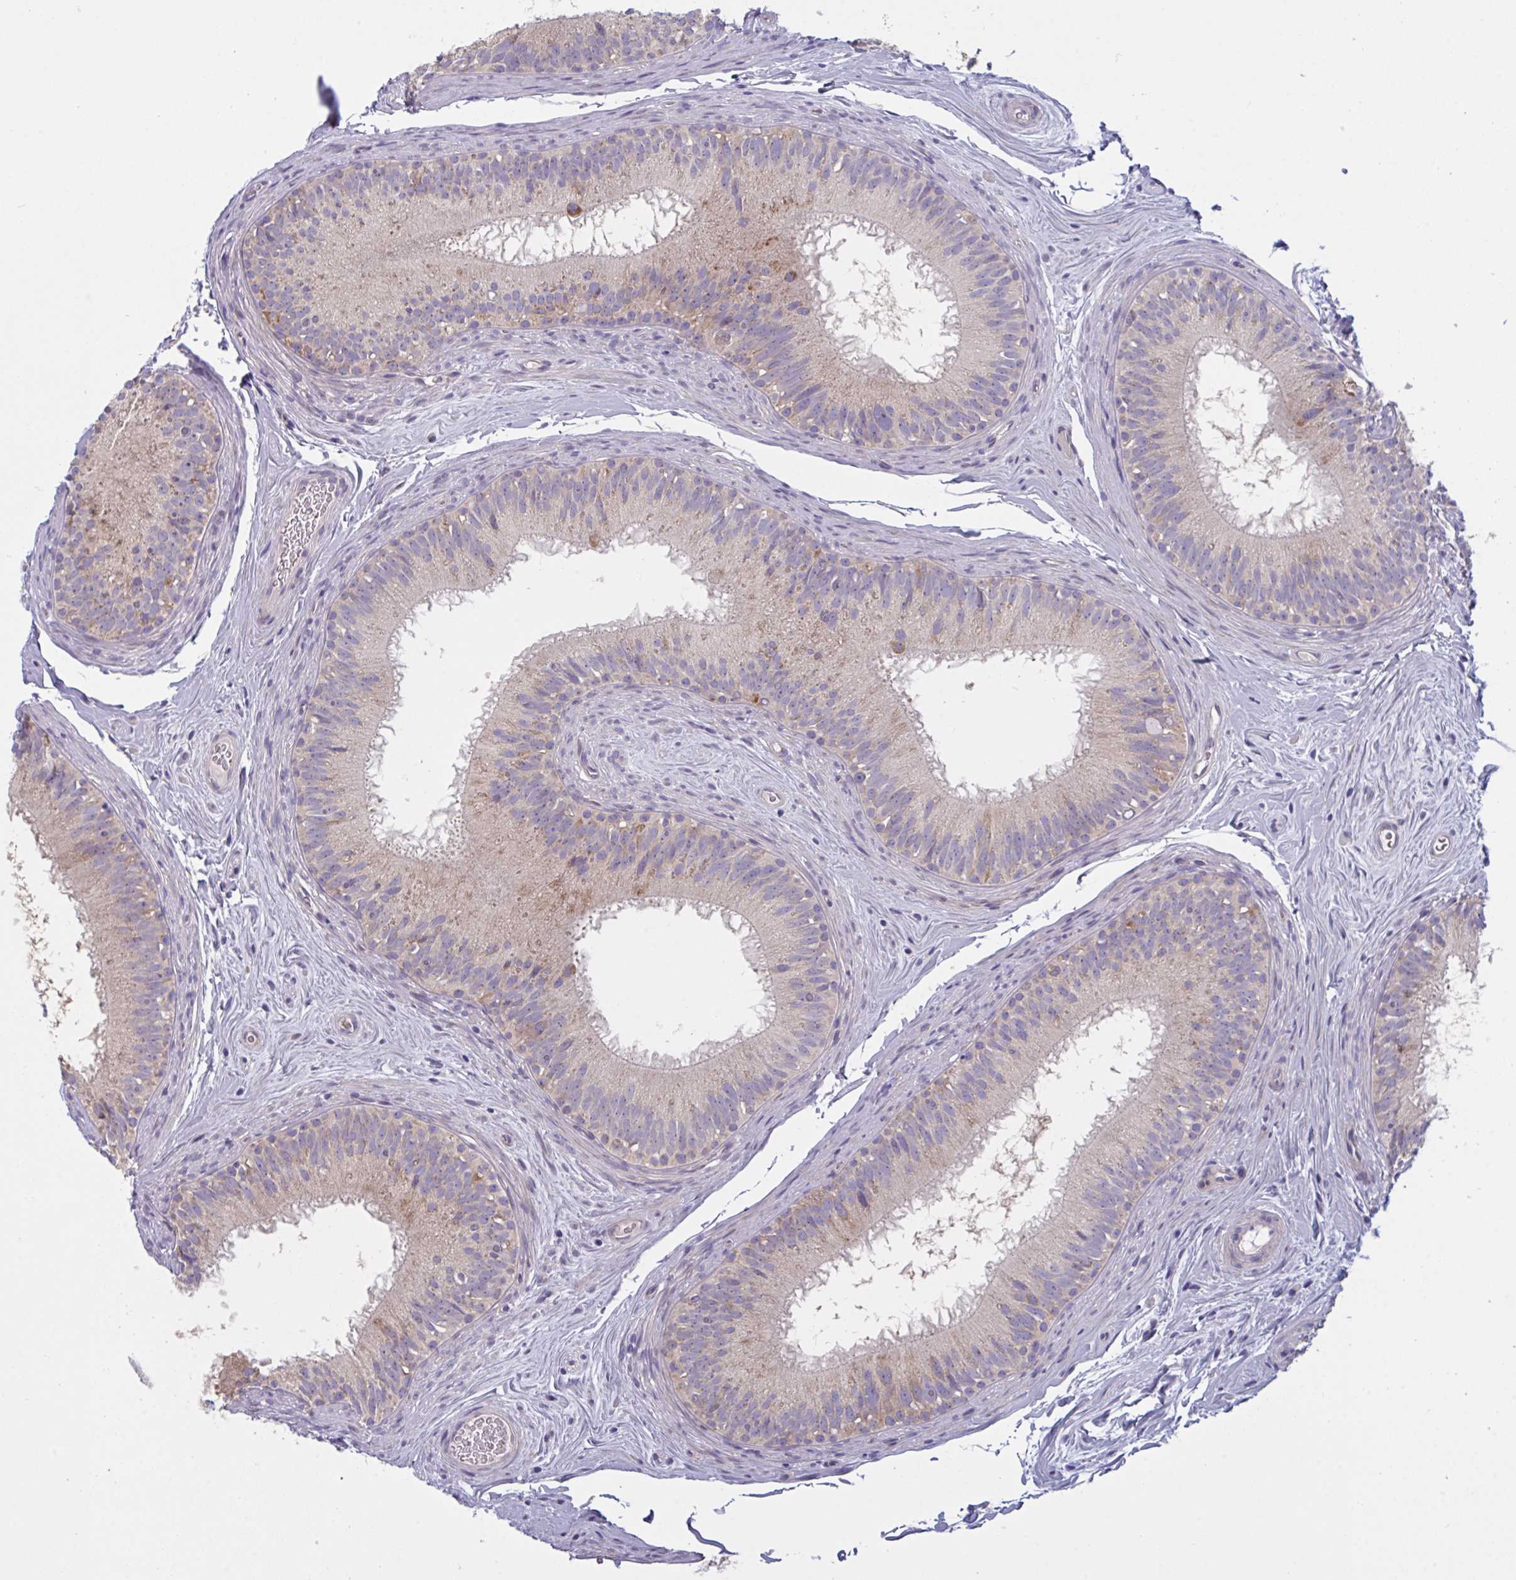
{"staining": {"intensity": "weak", "quantity": ">75%", "location": "cytoplasmic/membranous"}, "tissue": "epididymis", "cell_type": "Glandular cells", "image_type": "normal", "snomed": [{"axis": "morphology", "description": "Normal tissue, NOS"}, {"axis": "topography", "description": "Epididymis"}], "caption": "Glandular cells reveal low levels of weak cytoplasmic/membranous staining in approximately >75% of cells in normal epididymis. (brown staining indicates protein expression, while blue staining denotes nuclei).", "gene": "MRPS2", "patient": {"sex": "male", "age": 44}}